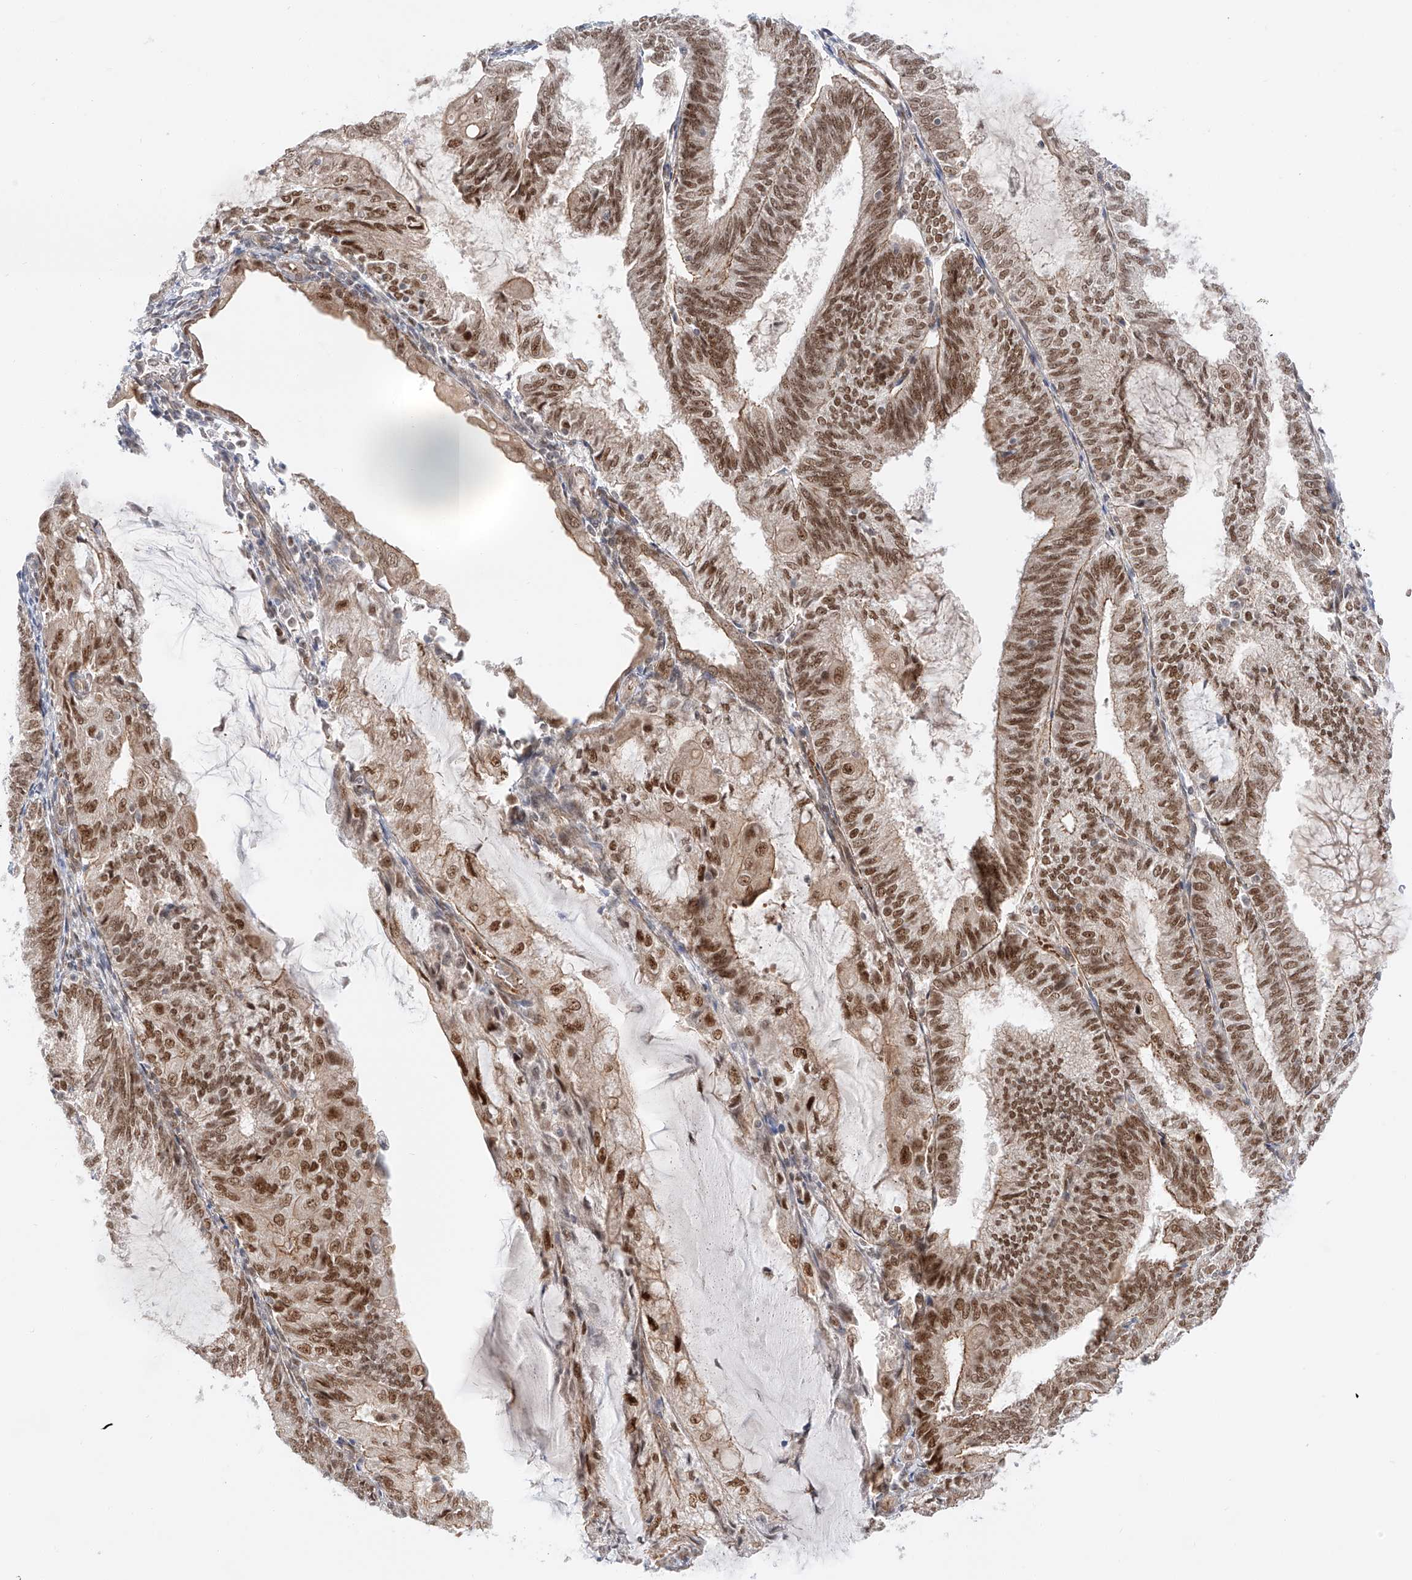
{"staining": {"intensity": "moderate", "quantity": ">75%", "location": "nuclear"}, "tissue": "endometrial cancer", "cell_type": "Tumor cells", "image_type": "cancer", "snomed": [{"axis": "morphology", "description": "Adenocarcinoma, NOS"}, {"axis": "topography", "description": "Endometrium"}], "caption": "About >75% of tumor cells in endometrial cancer (adenocarcinoma) show moderate nuclear protein expression as visualized by brown immunohistochemical staining.", "gene": "POGK", "patient": {"sex": "female", "age": 81}}